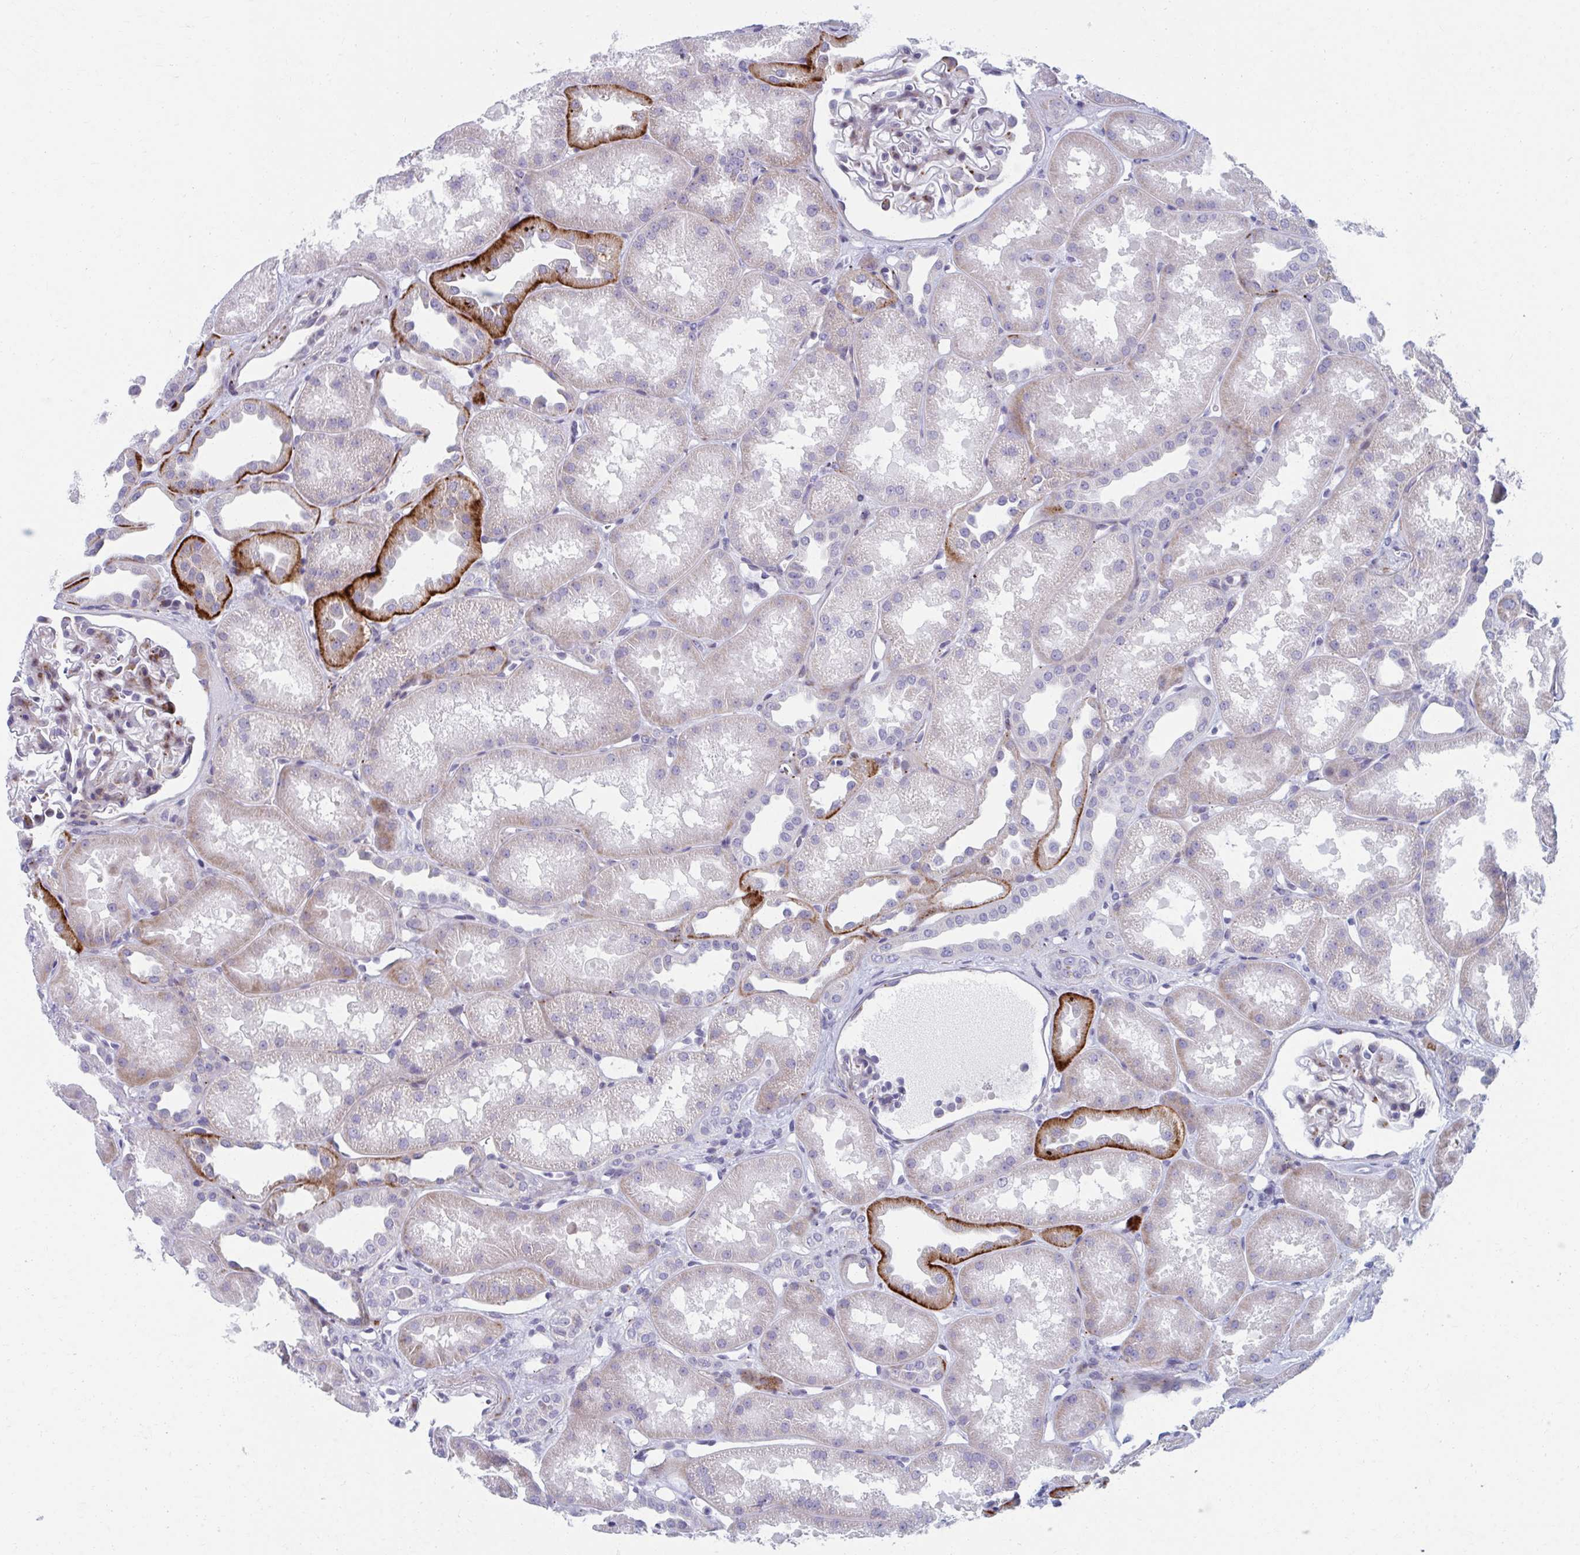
{"staining": {"intensity": "negative", "quantity": "none", "location": "none"}, "tissue": "kidney", "cell_type": "Cells in glomeruli", "image_type": "normal", "snomed": [{"axis": "morphology", "description": "Normal tissue, NOS"}, {"axis": "topography", "description": "Kidney"}], "caption": "Cells in glomeruli are negative for protein expression in normal human kidney. The staining is performed using DAB brown chromogen with nuclei counter-stained in using hematoxylin.", "gene": "OLFM2", "patient": {"sex": "male", "age": 61}}